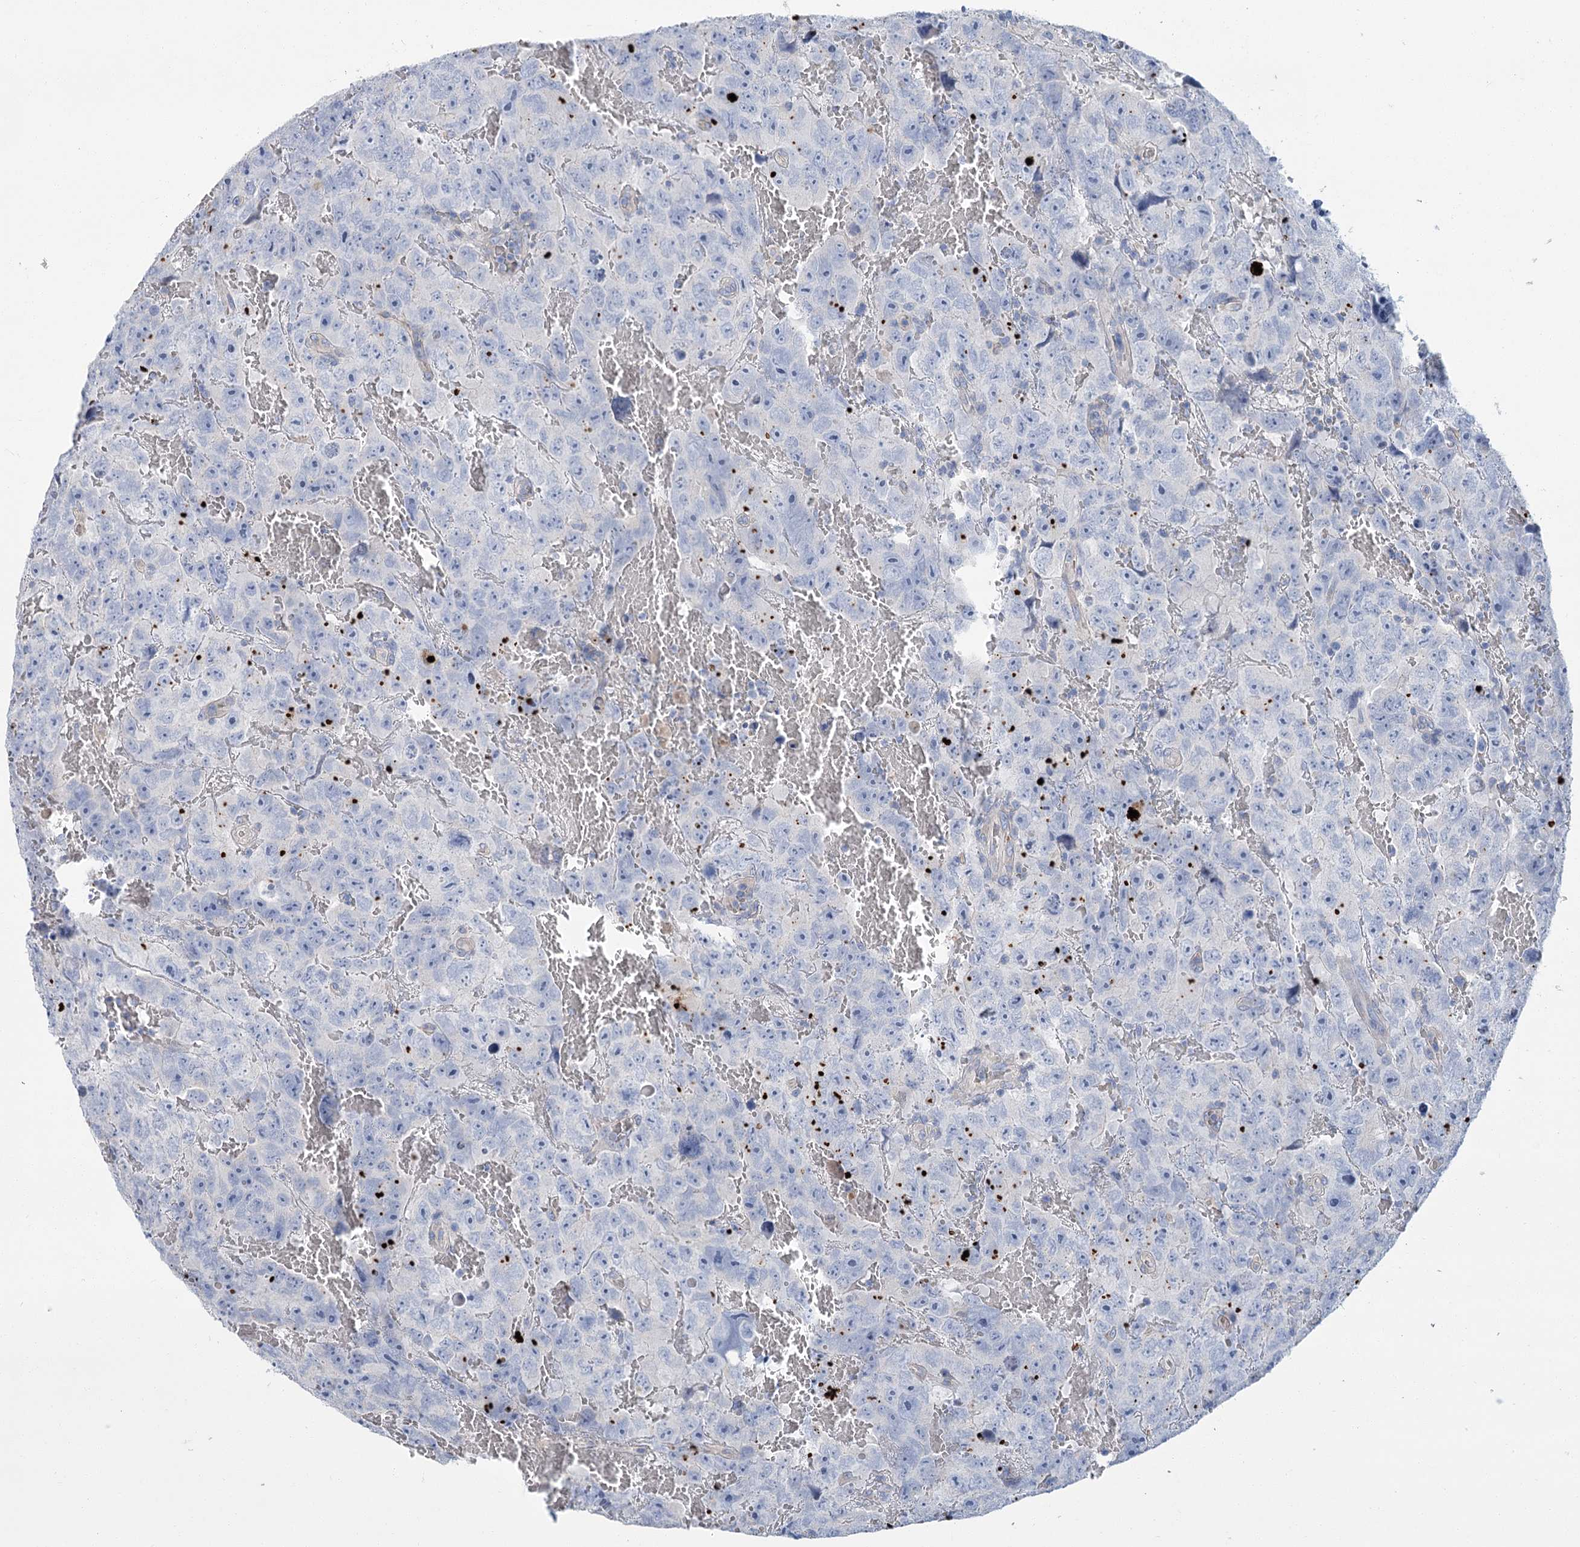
{"staining": {"intensity": "negative", "quantity": "none", "location": "none"}, "tissue": "testis cancer", "cell_type": "Tumor cells", "image_type": "cancer", "snomed": [{"axis": "morphology", "description": "Carcinoma, Embryonal, NOS"}, {"axis": "topography", "description": "Testis"}], "caption": "The immunohistochemistry photomicrograph has no significant positivity in tumor cells of embryonal carcinoma (testis) tissue. (DAB (3,3'-diaminobenzidine) immunohistochemistry (IHC) visualized using brightfield microscopy, high magnification).", "gene": "SLC9A3", "patient": {"sex": "male", "age": 45}}